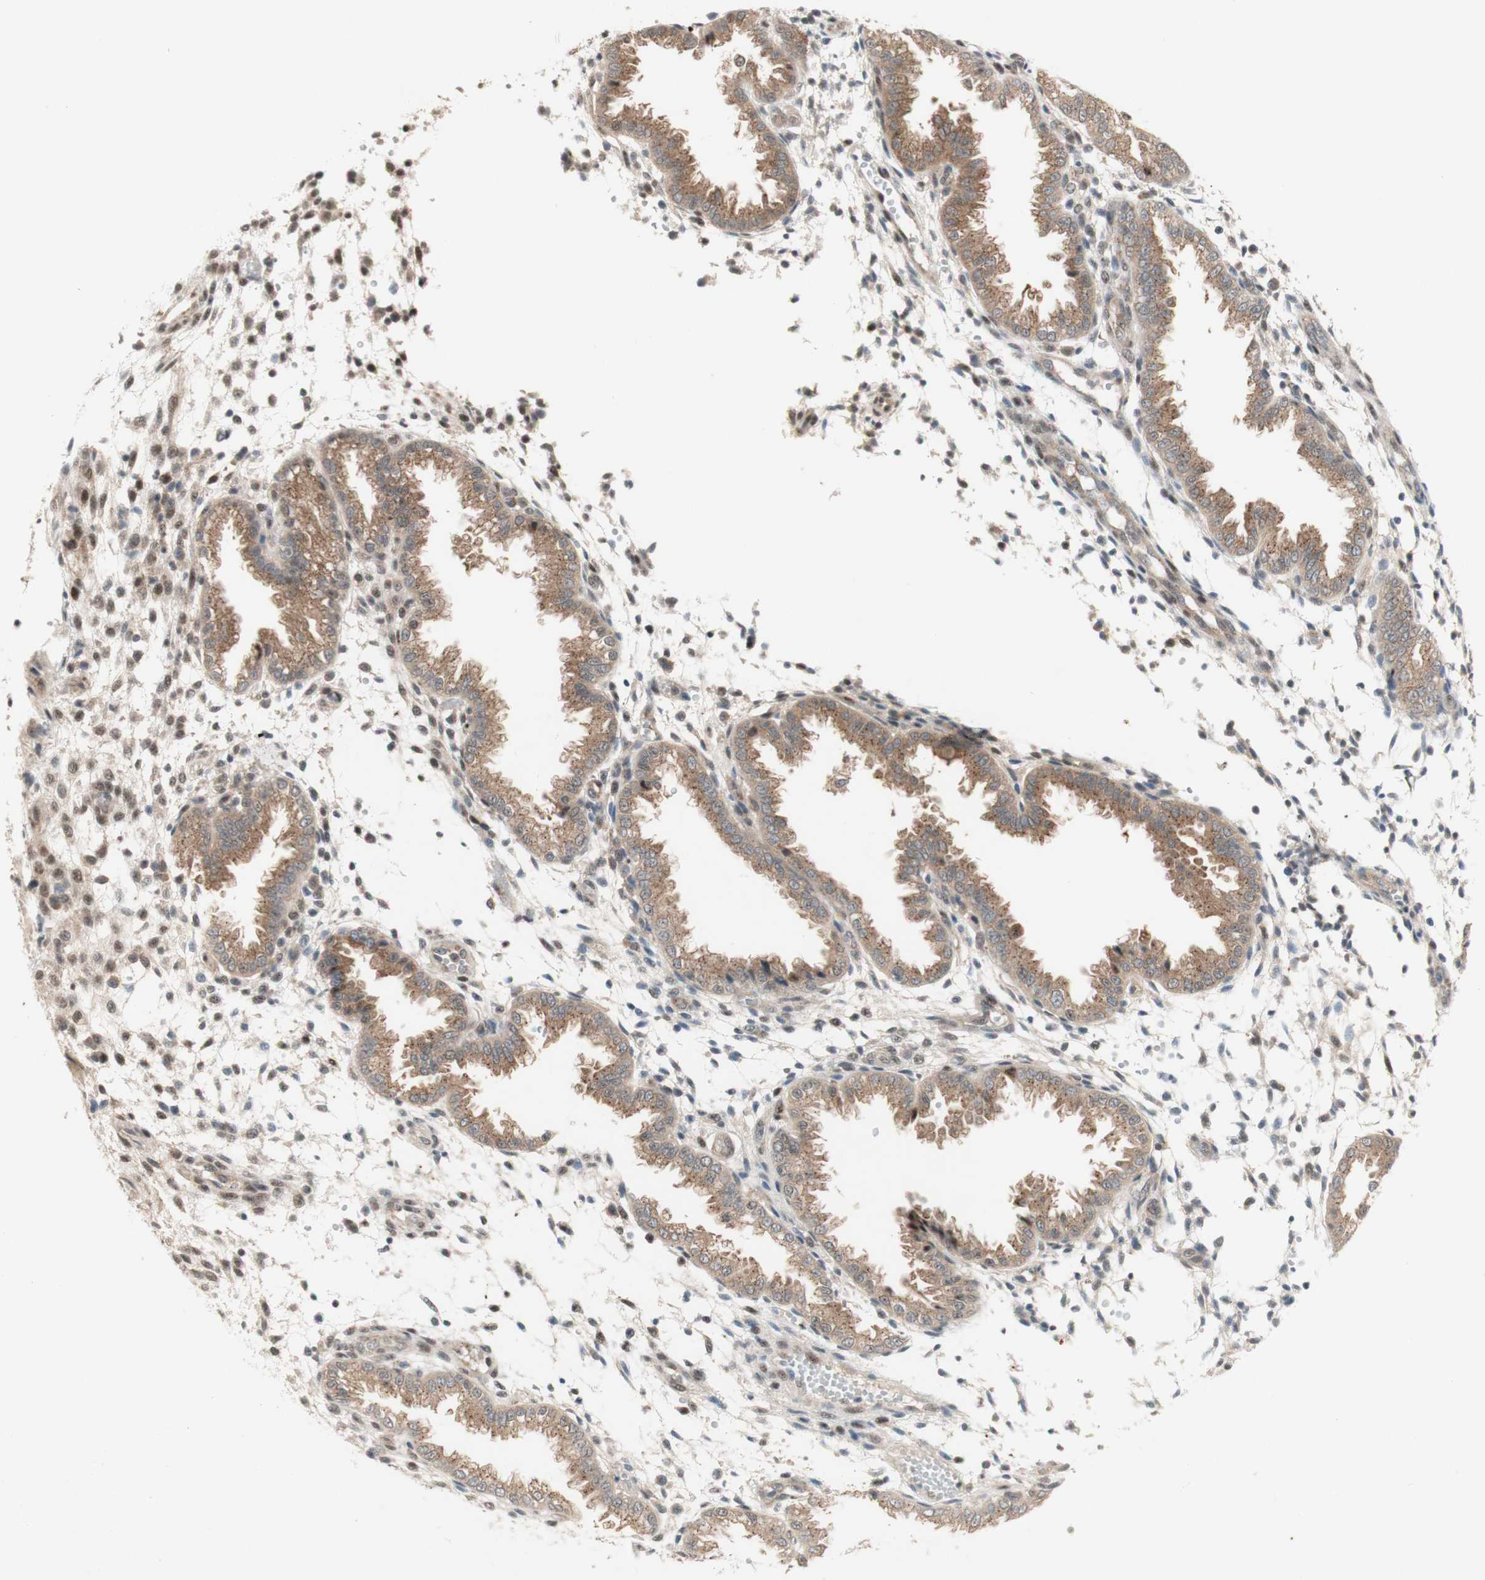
{"staining": {"intensity": "moderate", "quantity": "25%-75%", "location": "cytoplasmic/membranous,nuclear"}, "tissue": "endometrium", "cell_type": "Cells in endometrial stroma", "image_type": "normal", "snomed": [{"axis": "morphology", "description": "Normal tissue, NOS"}, {"axis": "topography", "description": "Endometrium"}], "caption": "Immunohistochemical staining of normal endometrium shows 25%-75% levels of moderate cytoplasmic/membranous,nuclear protein positivity in about 25%-75% of cells in endometrial stroma. Nuclei are stained in blue.", "gene": "CYLD", "patient": {"sex": "female", "age": 33}}